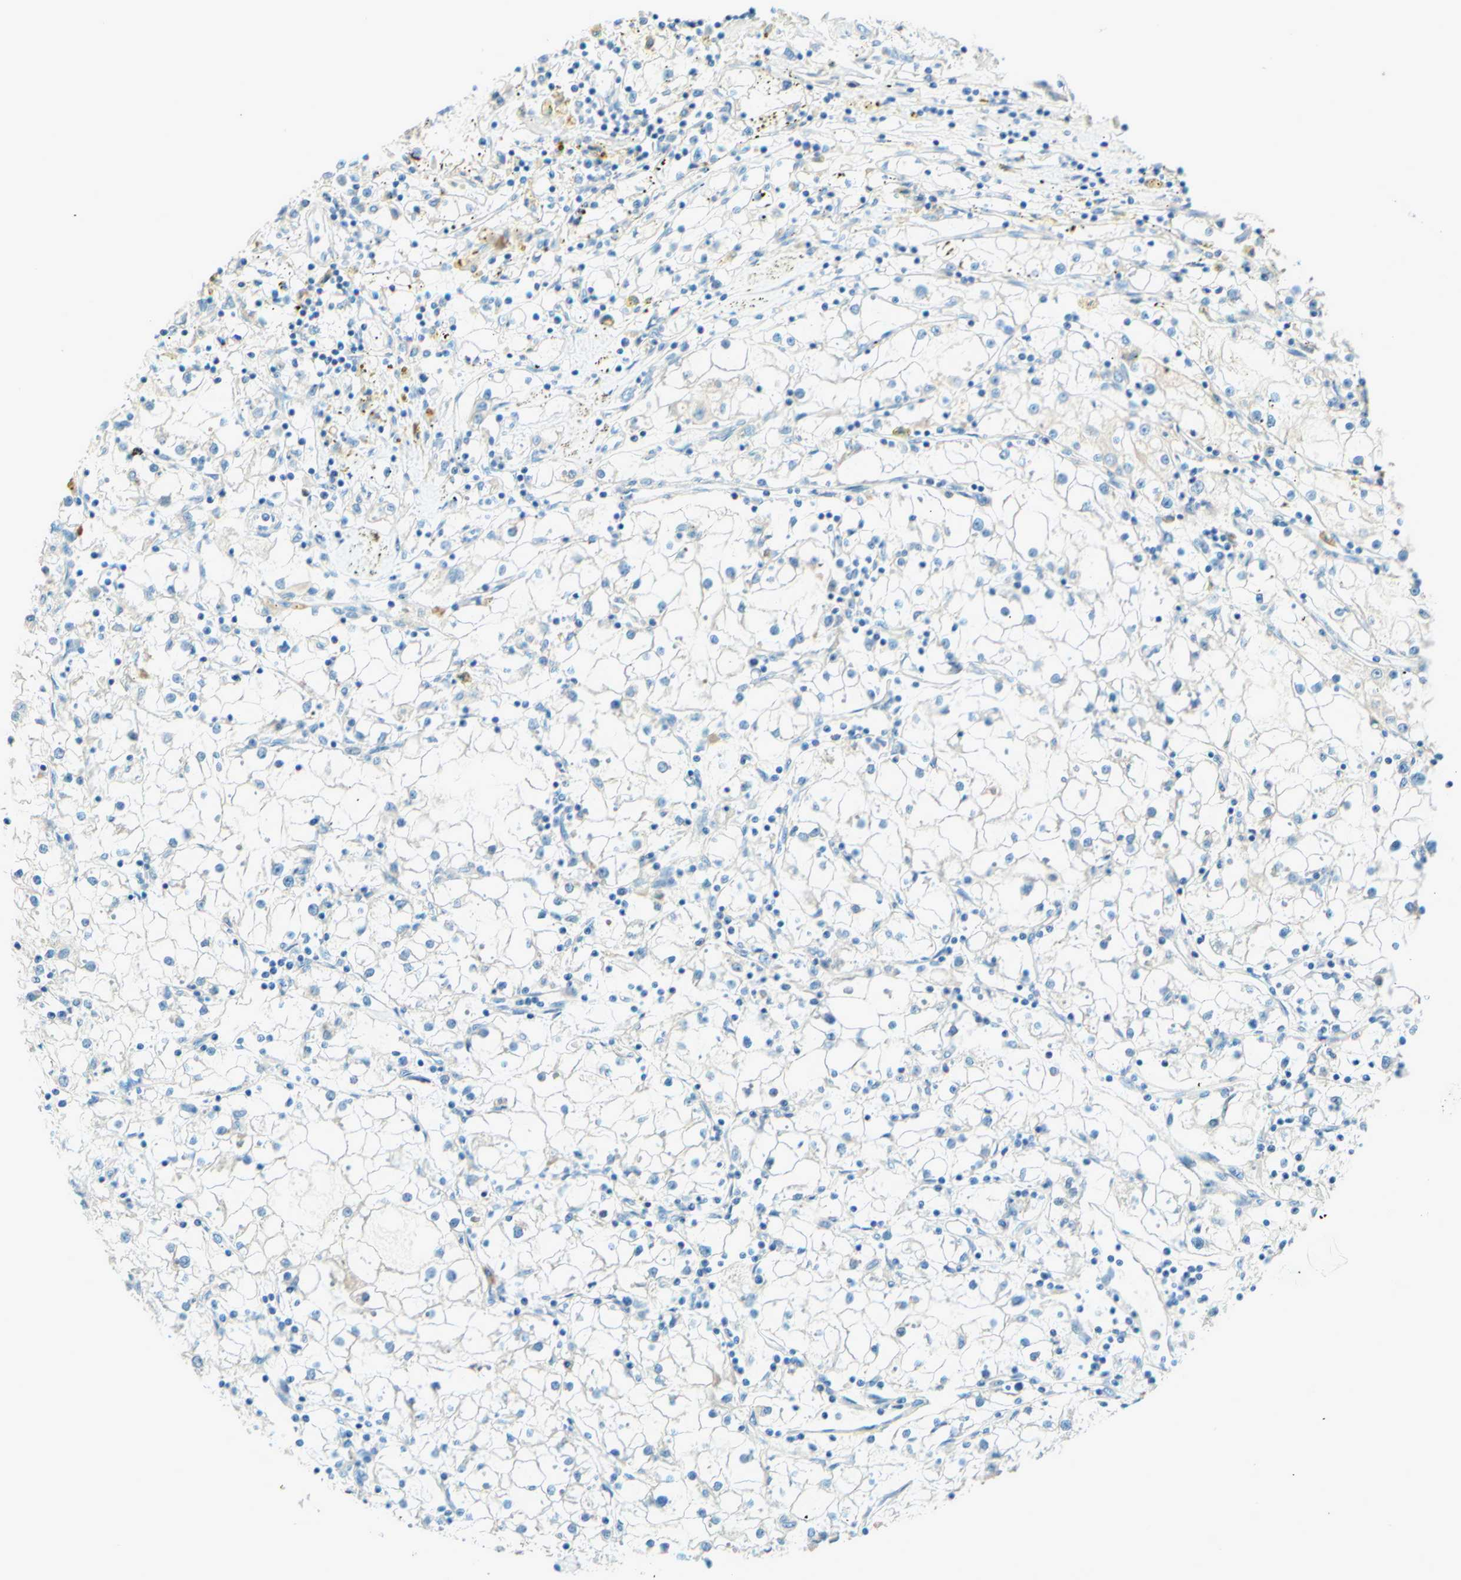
{"staining": {"intensity": "negative", "quantity": "none", "location": "none"}, "tissue": "renal cancer", "cell_type": "Tumor cells", "image_type": "cancer", "snomed": [{"axis": "morphology", "description": "Adenocarcinoma, NOS"}, {"axis": "topography", "description": "Kidney"}], "caption": "DAB (3,3'-diaminobenzidine) immunohistochemical staining of adenocarcinoma (renal) reveals no significant positivity in tumor cells.", "gene": "PASD1", "patient": {"sex": "male", "age": 56}}